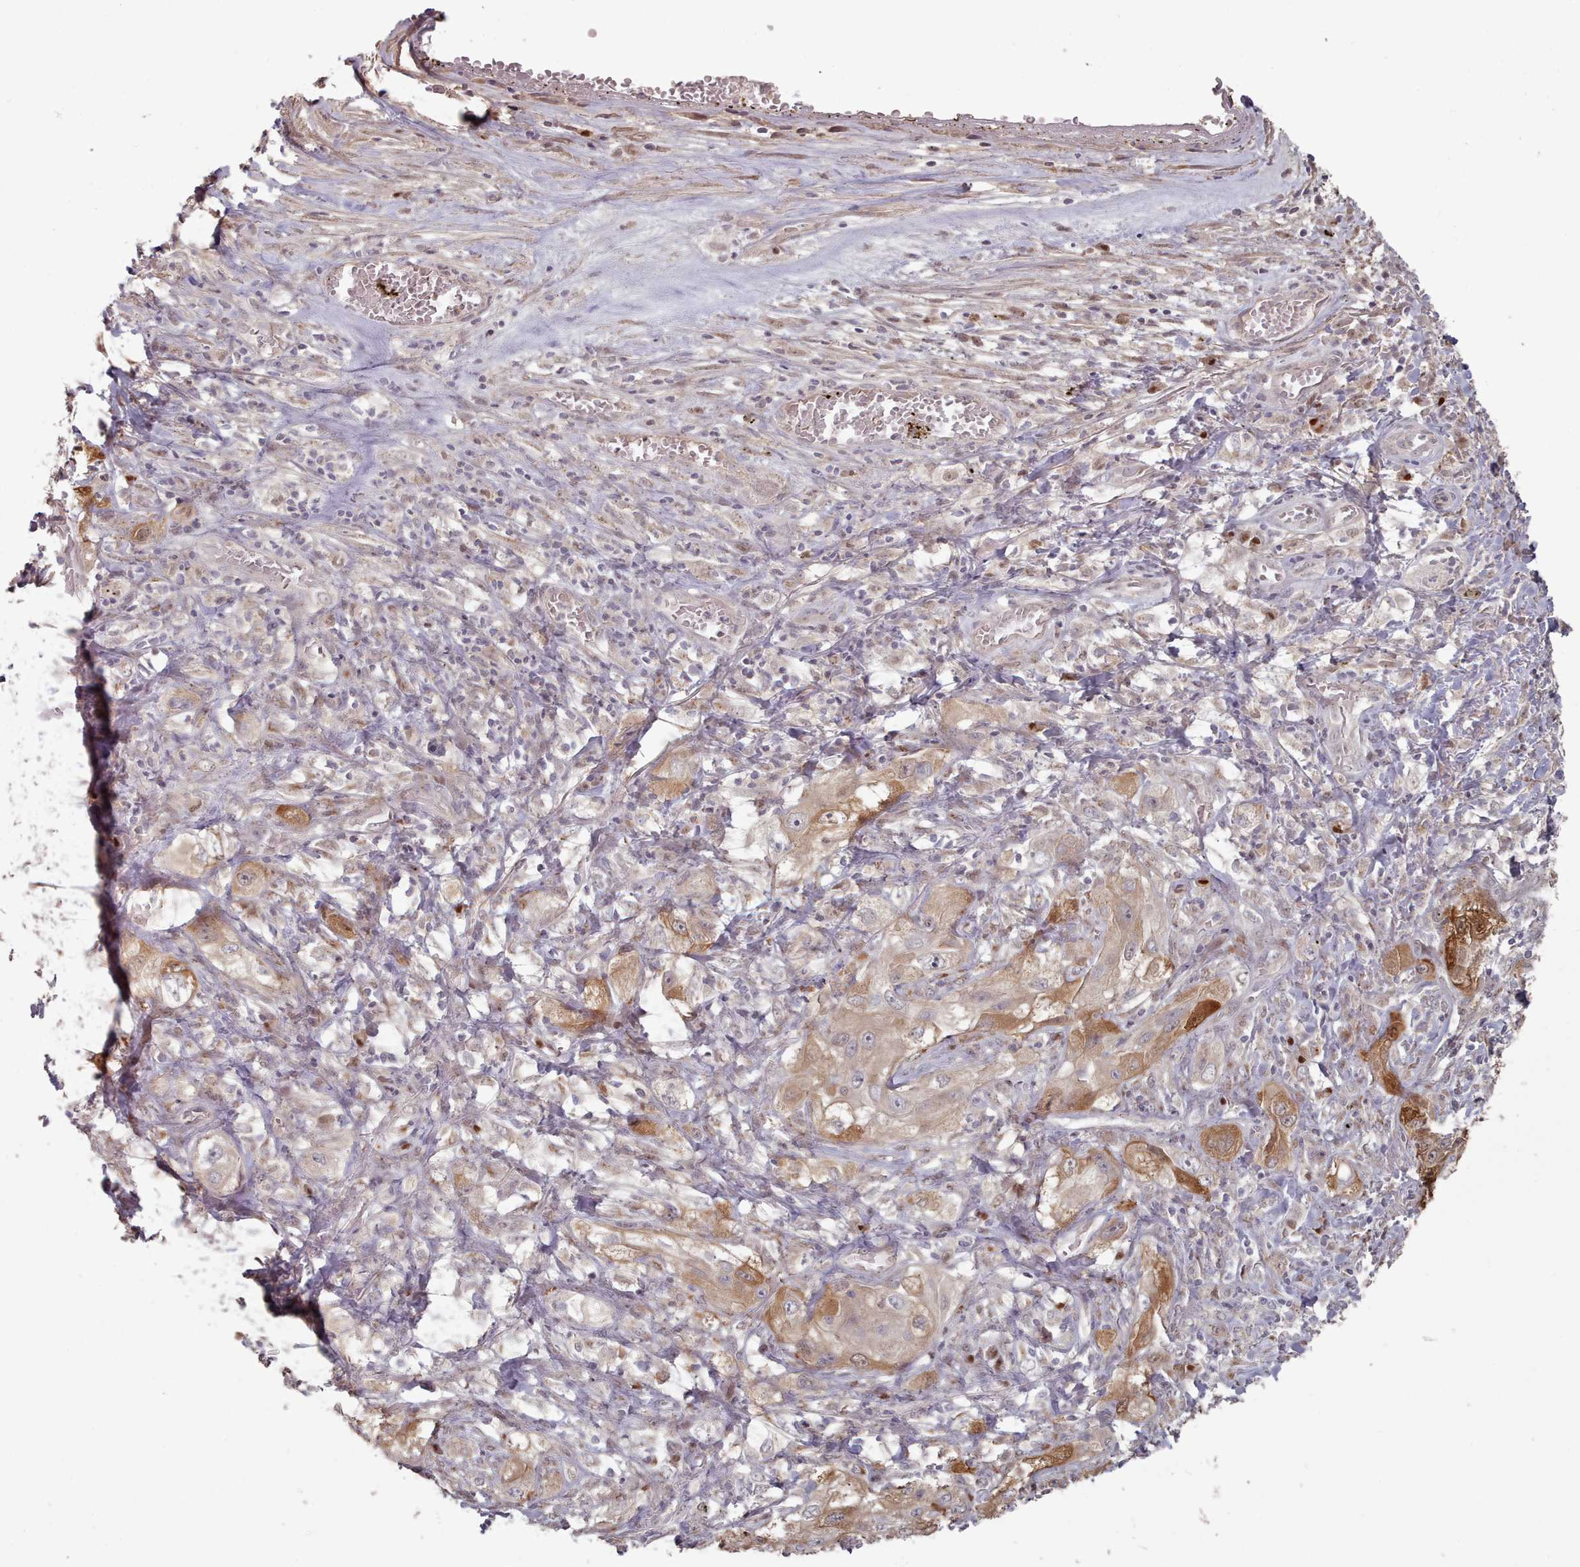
{"staining": {"intensity": "strong", "quantity": "25%-75%", "location": "cytoplasmic/membranous,nuclear"}, "tissue": "lung cancer", "cell_type": "Tumor cells", "image_type": "cancer", "snomed": [{"axis": "morphology", "description": "Squamous cell carcinoma, NOS"}, {"axis": "topography", "description": "Lung"}], "caption": "Protein staining by immunohistochemistry (IHC) shows strong cytoplasmic/membranous and nuclear positivity in approximately 25%-75% of tumor cells in lung cancer (squamous cell carcinoma).", "gene": "ERCC6L", "patient": {"sex": "female", "age": 69}}